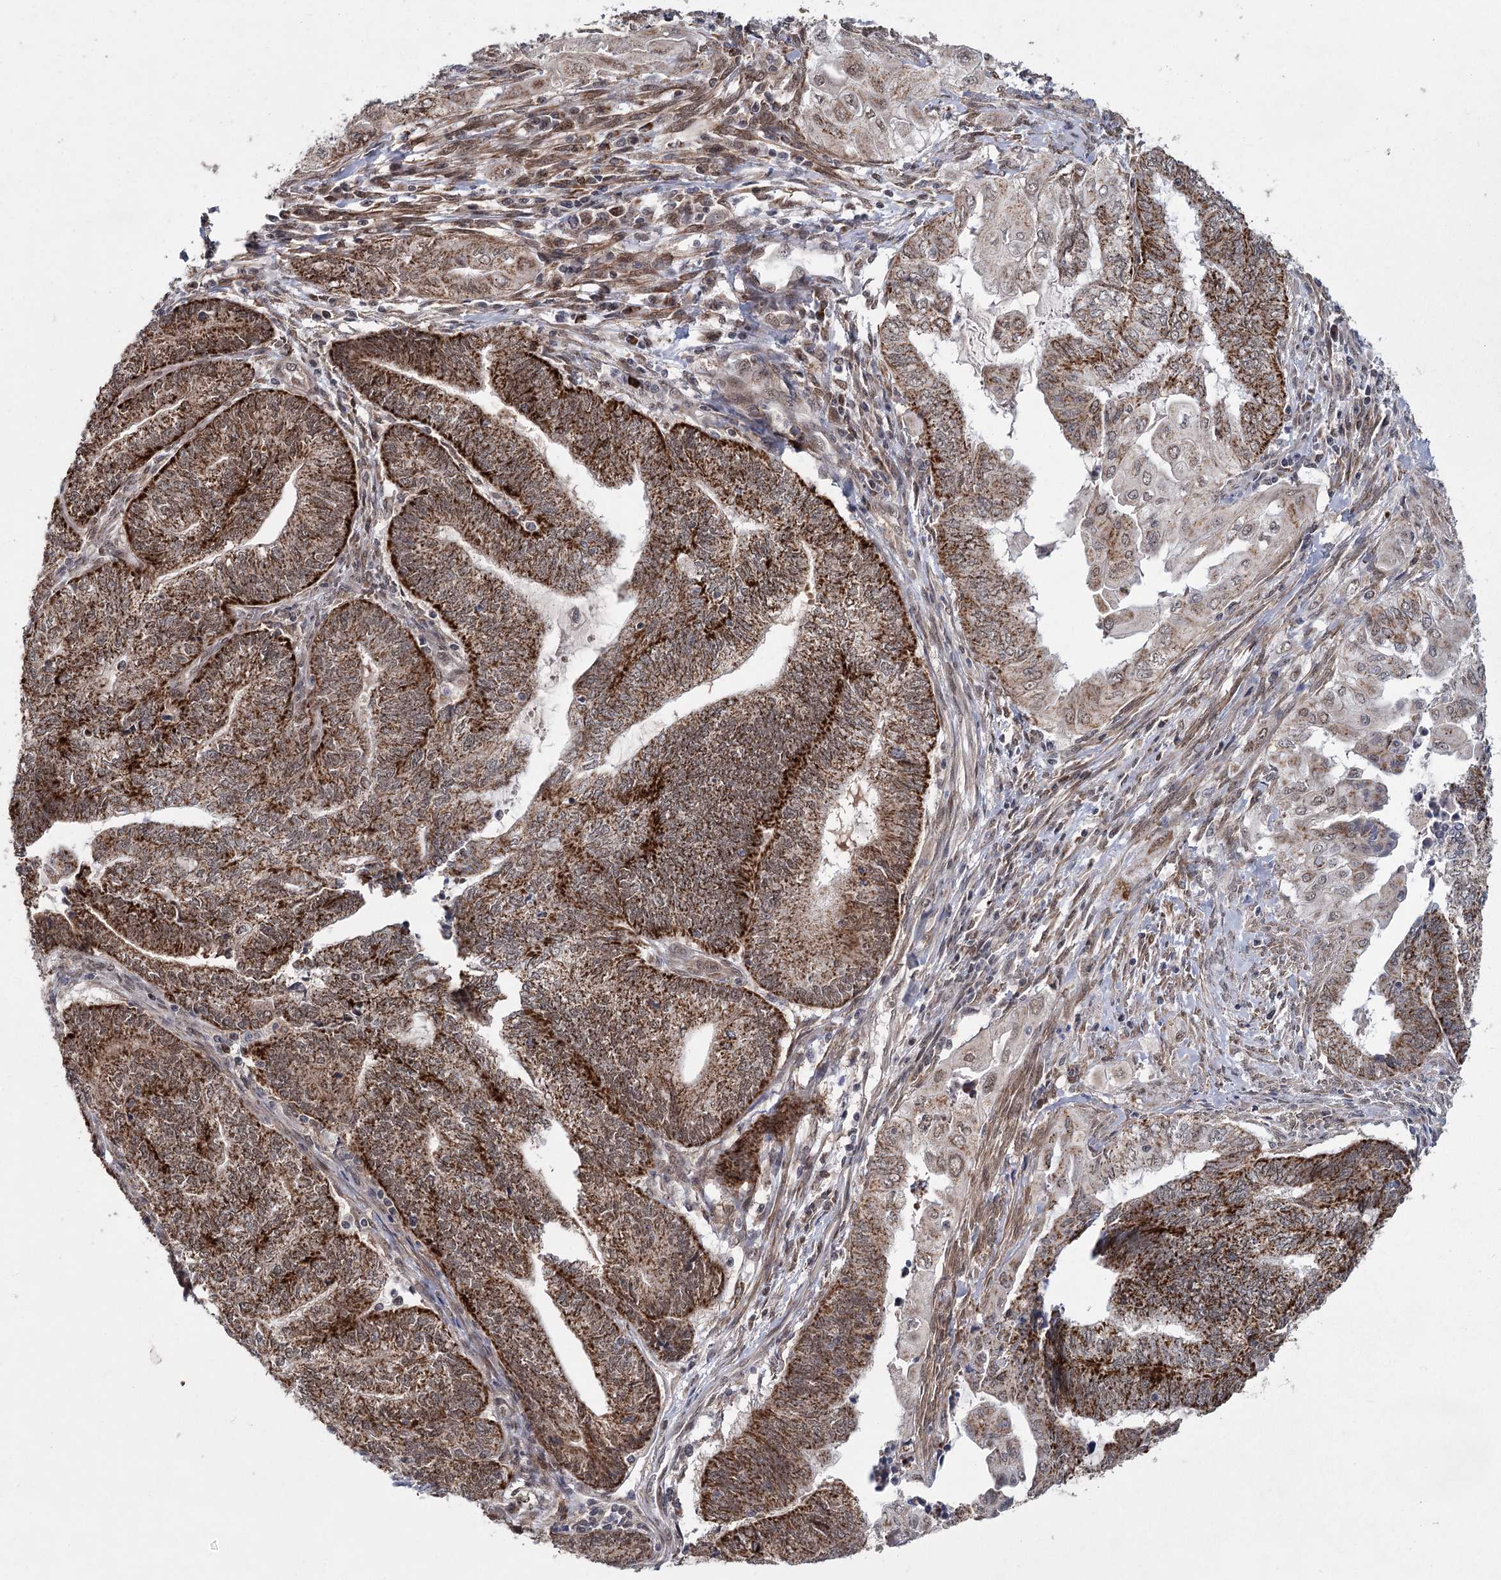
{"staining": {"intensity": "strong", "quantity": ">75%", "location": "cytoplasmic/membranous"}, "tissue": "endometrial cancer", "cell_type": "Tumor cells", "image_type": "cancer", "snomed": [{"axis": "morphology", "description": "Adenocarcinoma, NOS"}, {"axis": "topography", "description": "Uterus"}, {"axis": "topography", "description": "Endometrium"}], "caption": "Endometrial cancer (adenocarcinoma) stained with a protein marker reveals strong staining in tumor cells.", "gene": "ZCCHC24", "patient": {"sex": "female", "age": 70}}